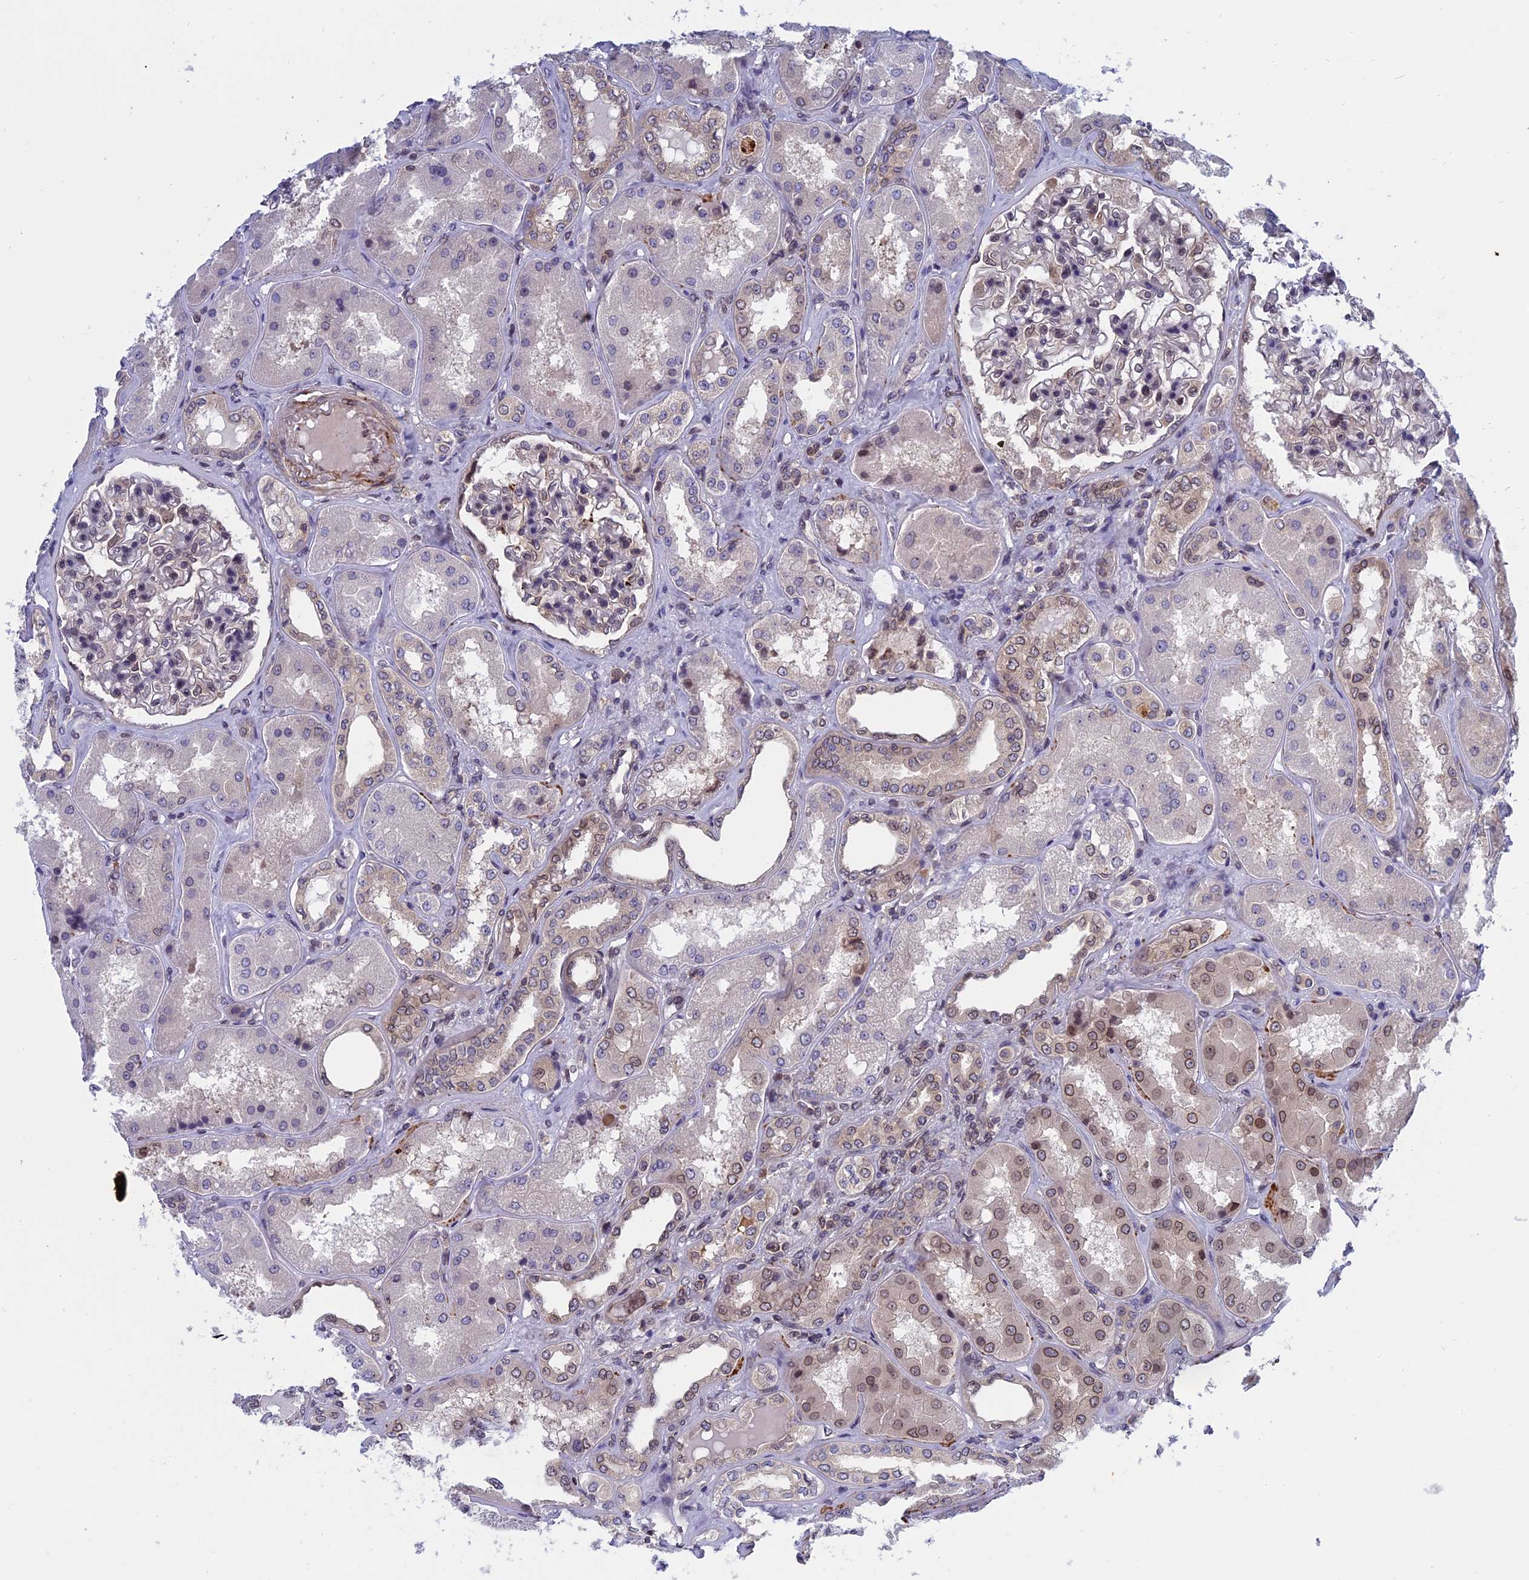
{"staining": {"intensity": "weak", "quantity": "25%-75%", "location": "nuclear"}, "tissue": "kidney", "cell_type": "Cells in glomeruli", "image_type": "normal", "snomed": [{"axis": "morphology", "description": "Normal tissue, NOS"}, {"axis": "topography", "description": "Kidney"}], "caption": "The immunohistochemical stain labels weak nuclear positivity in cells in glomeruli of benign kidney. (Brightfield microscopy of DAB IHC at high magnification).", "gene": "NAA10", "patient": {"sex": "female", "age": 56}}